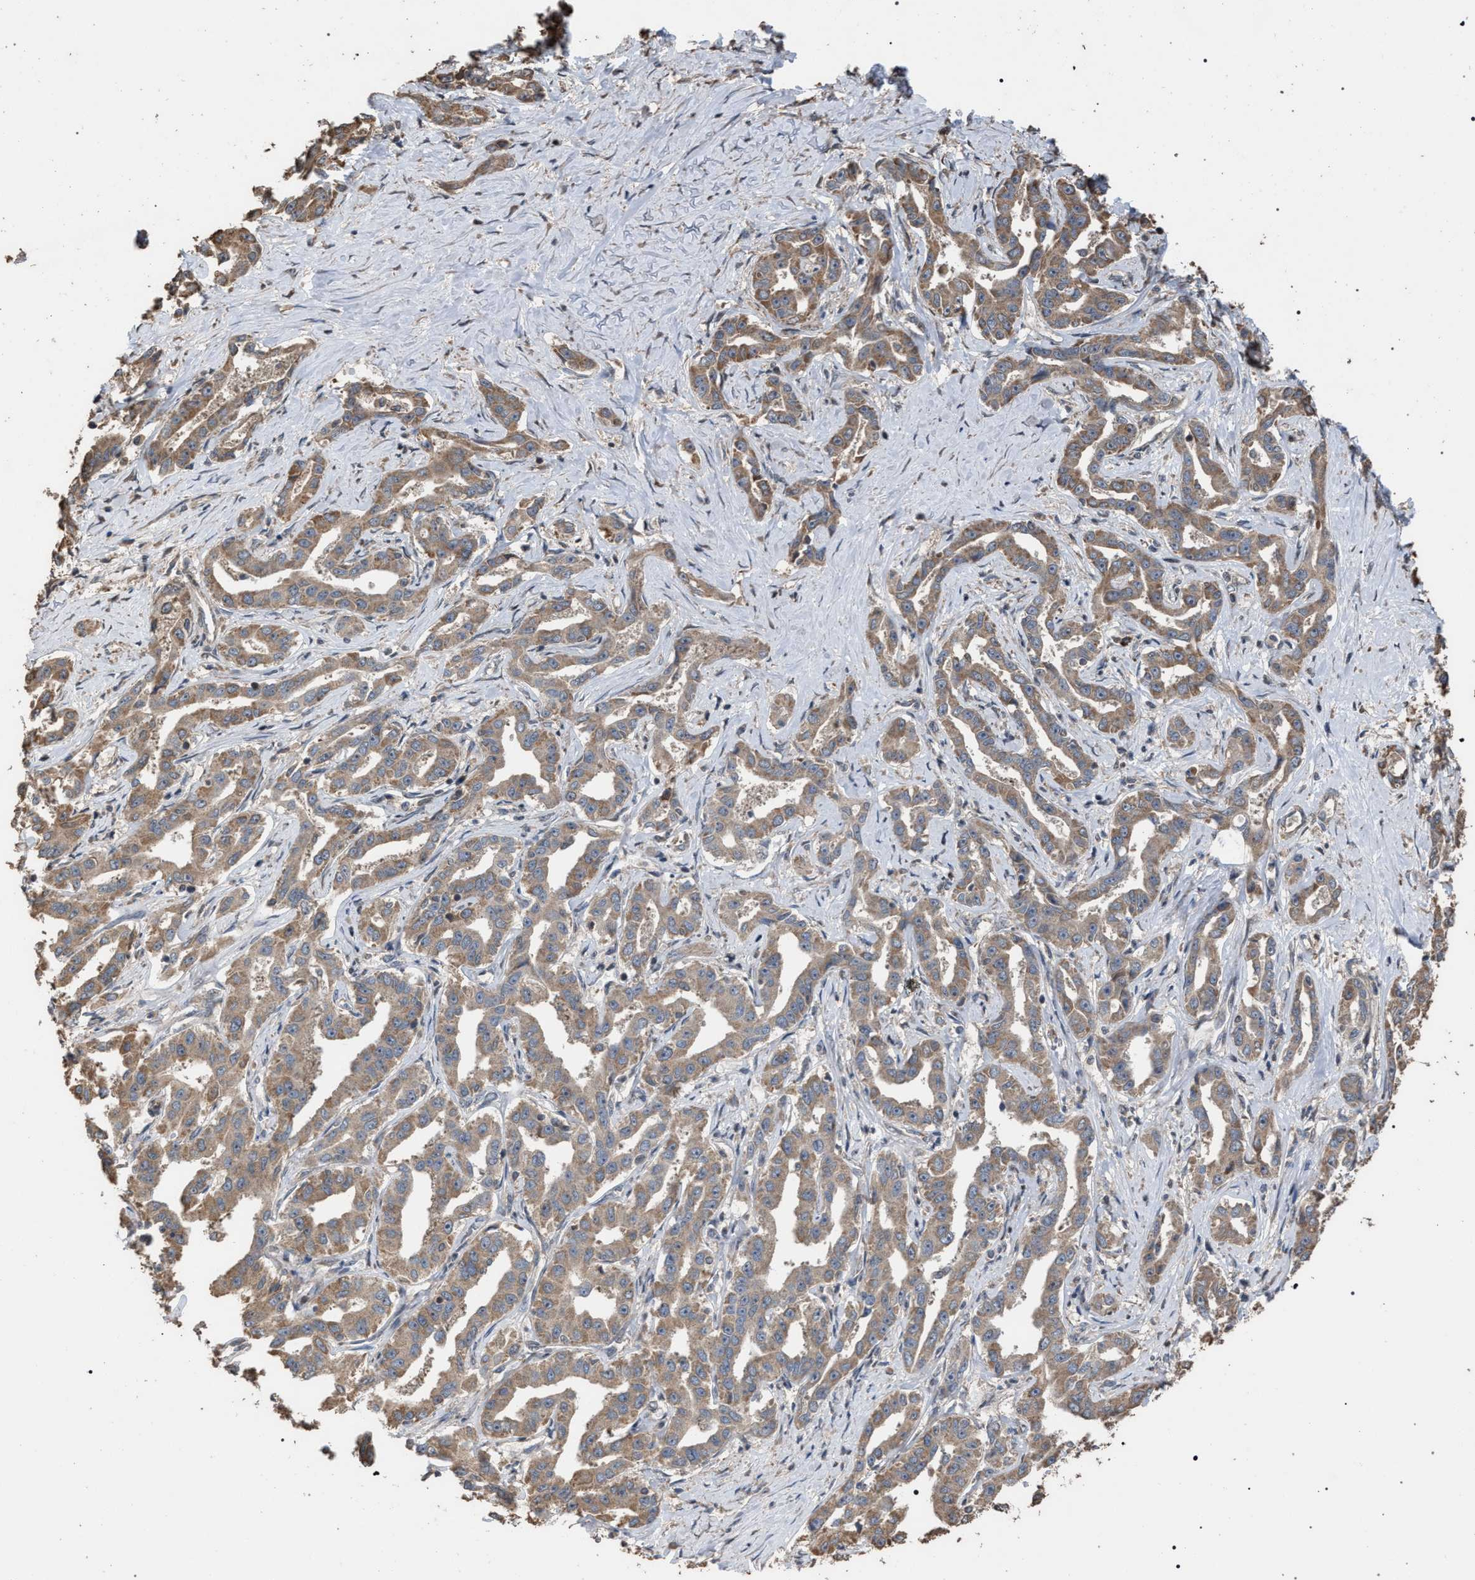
{"staining": {"intensity": "moderate", "quantity": ">75%", "location": "cytoplasmic/membranous"}, "tissue": "liver cancer", "cell_type": "Tumor cells", "image_type": "cancer", "snomed": [{"axis": "morphology", "description": "Cholangiocarcinoma"}, {"axis": "topography", "description": "Liver"}], "caption": "Immunohistochemistry (IHC) (DAB (3,3'-diaminobenzidine)) staining of liver cancer shows moderate cytoplasmic/membranous protein staining in approximately >75% of tumor cells.", "gene": "NAA35", "patient": {"sex": "male", "age": 59}}